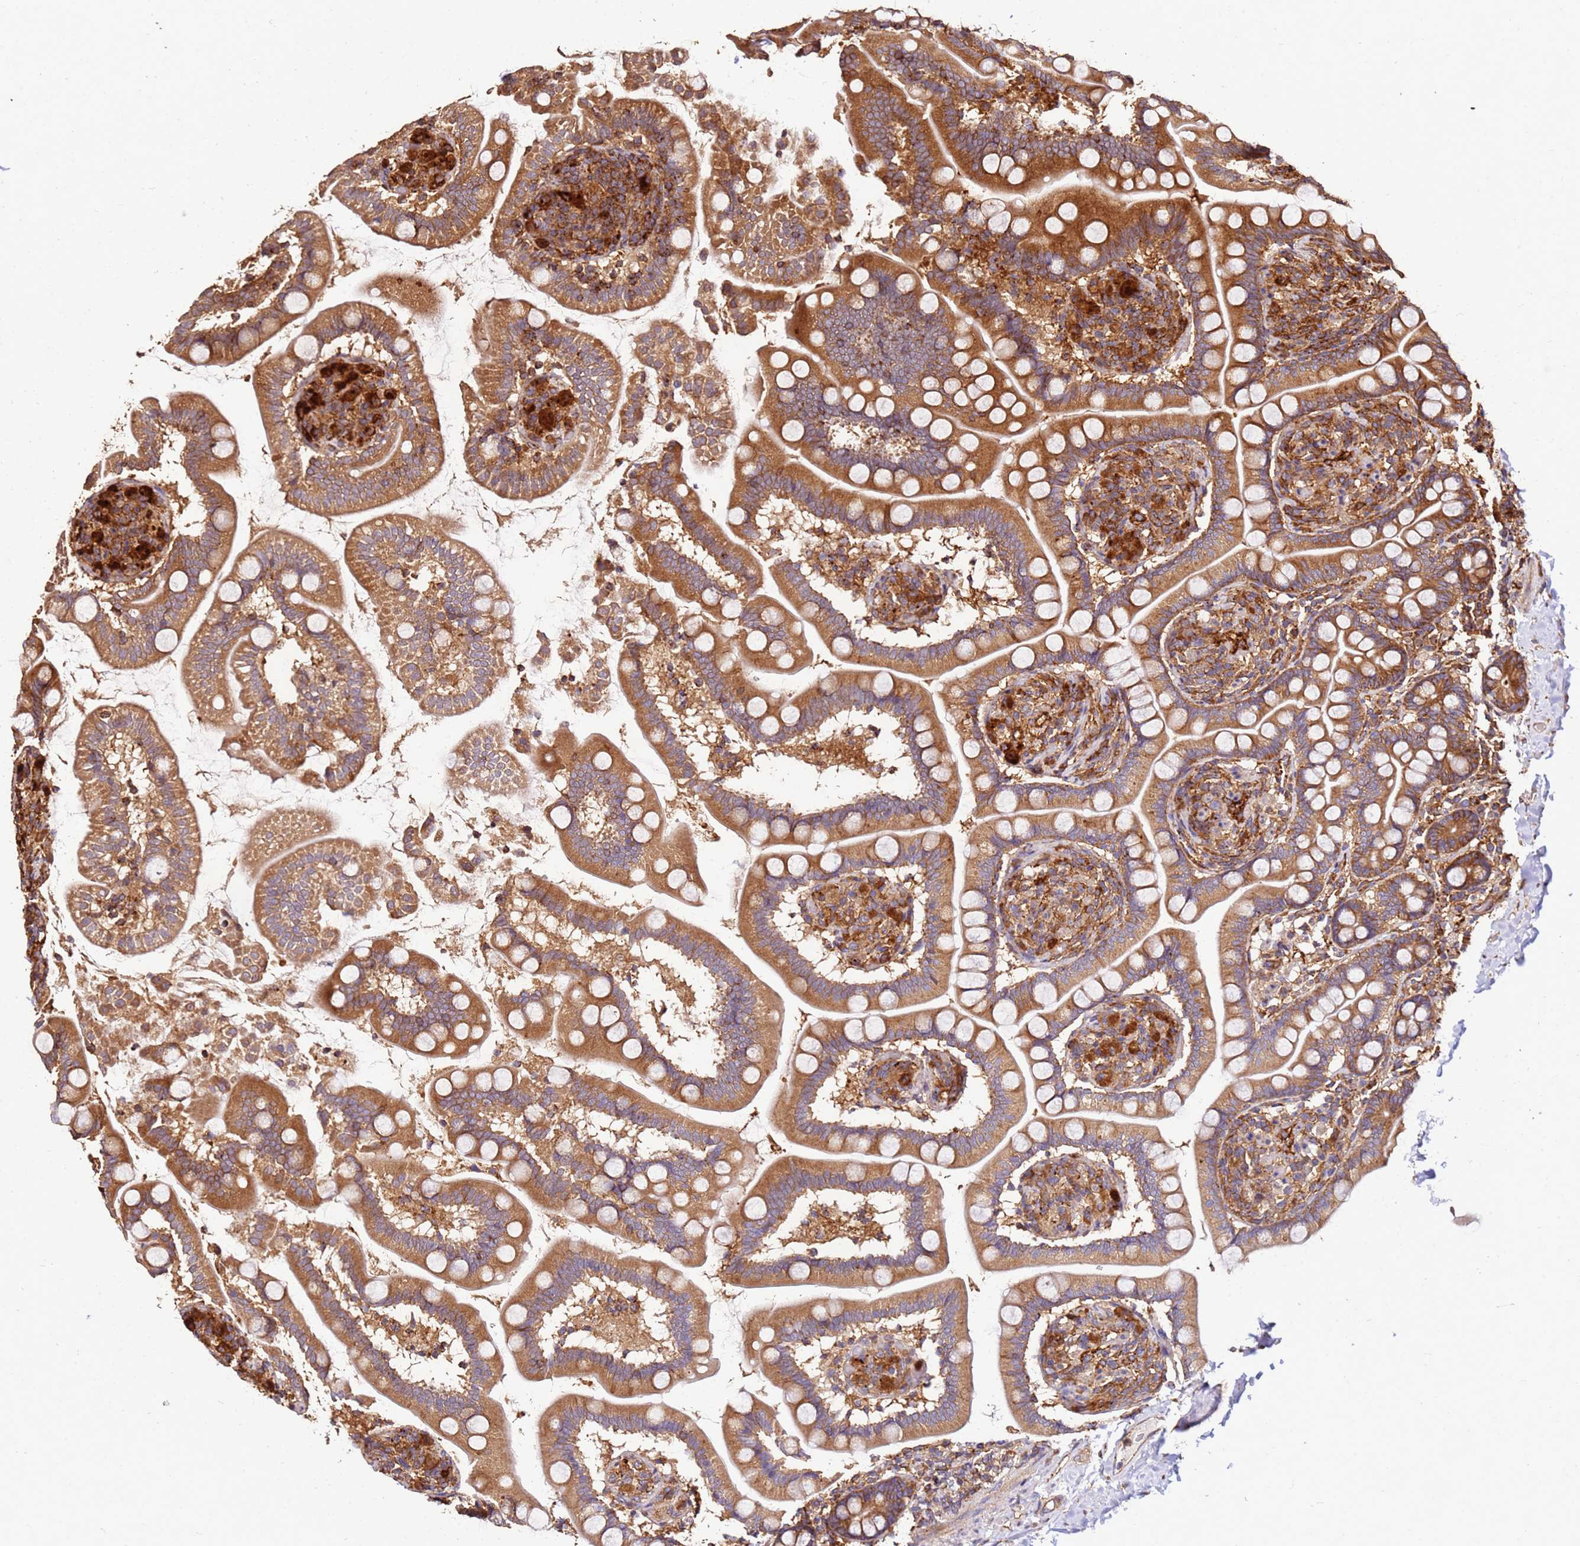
{"staining": {"intensity": "strong", "quantity": ">75%", "location": "cytoplasmic/membranous"}, "tissue": "small intestine", "cell_type": "Glandular cells", "image_type": "normal", "snomed": [{"axis": "morphology", "description": "Normal tissue, NOS"}, {"axis": "topography", "description": "Small intestine"}], "caption": "Small intestine stained with DAB immunohistochemistry (IHC) shows high levels of strong cytoplasmic/membranous staining in approximately >75% of glandular cells. Ihc stains the protein of interest in brown and the nuclei are stained blue.", "gene": "DVL3", "patient": {"sex": "female", "age": 64}}